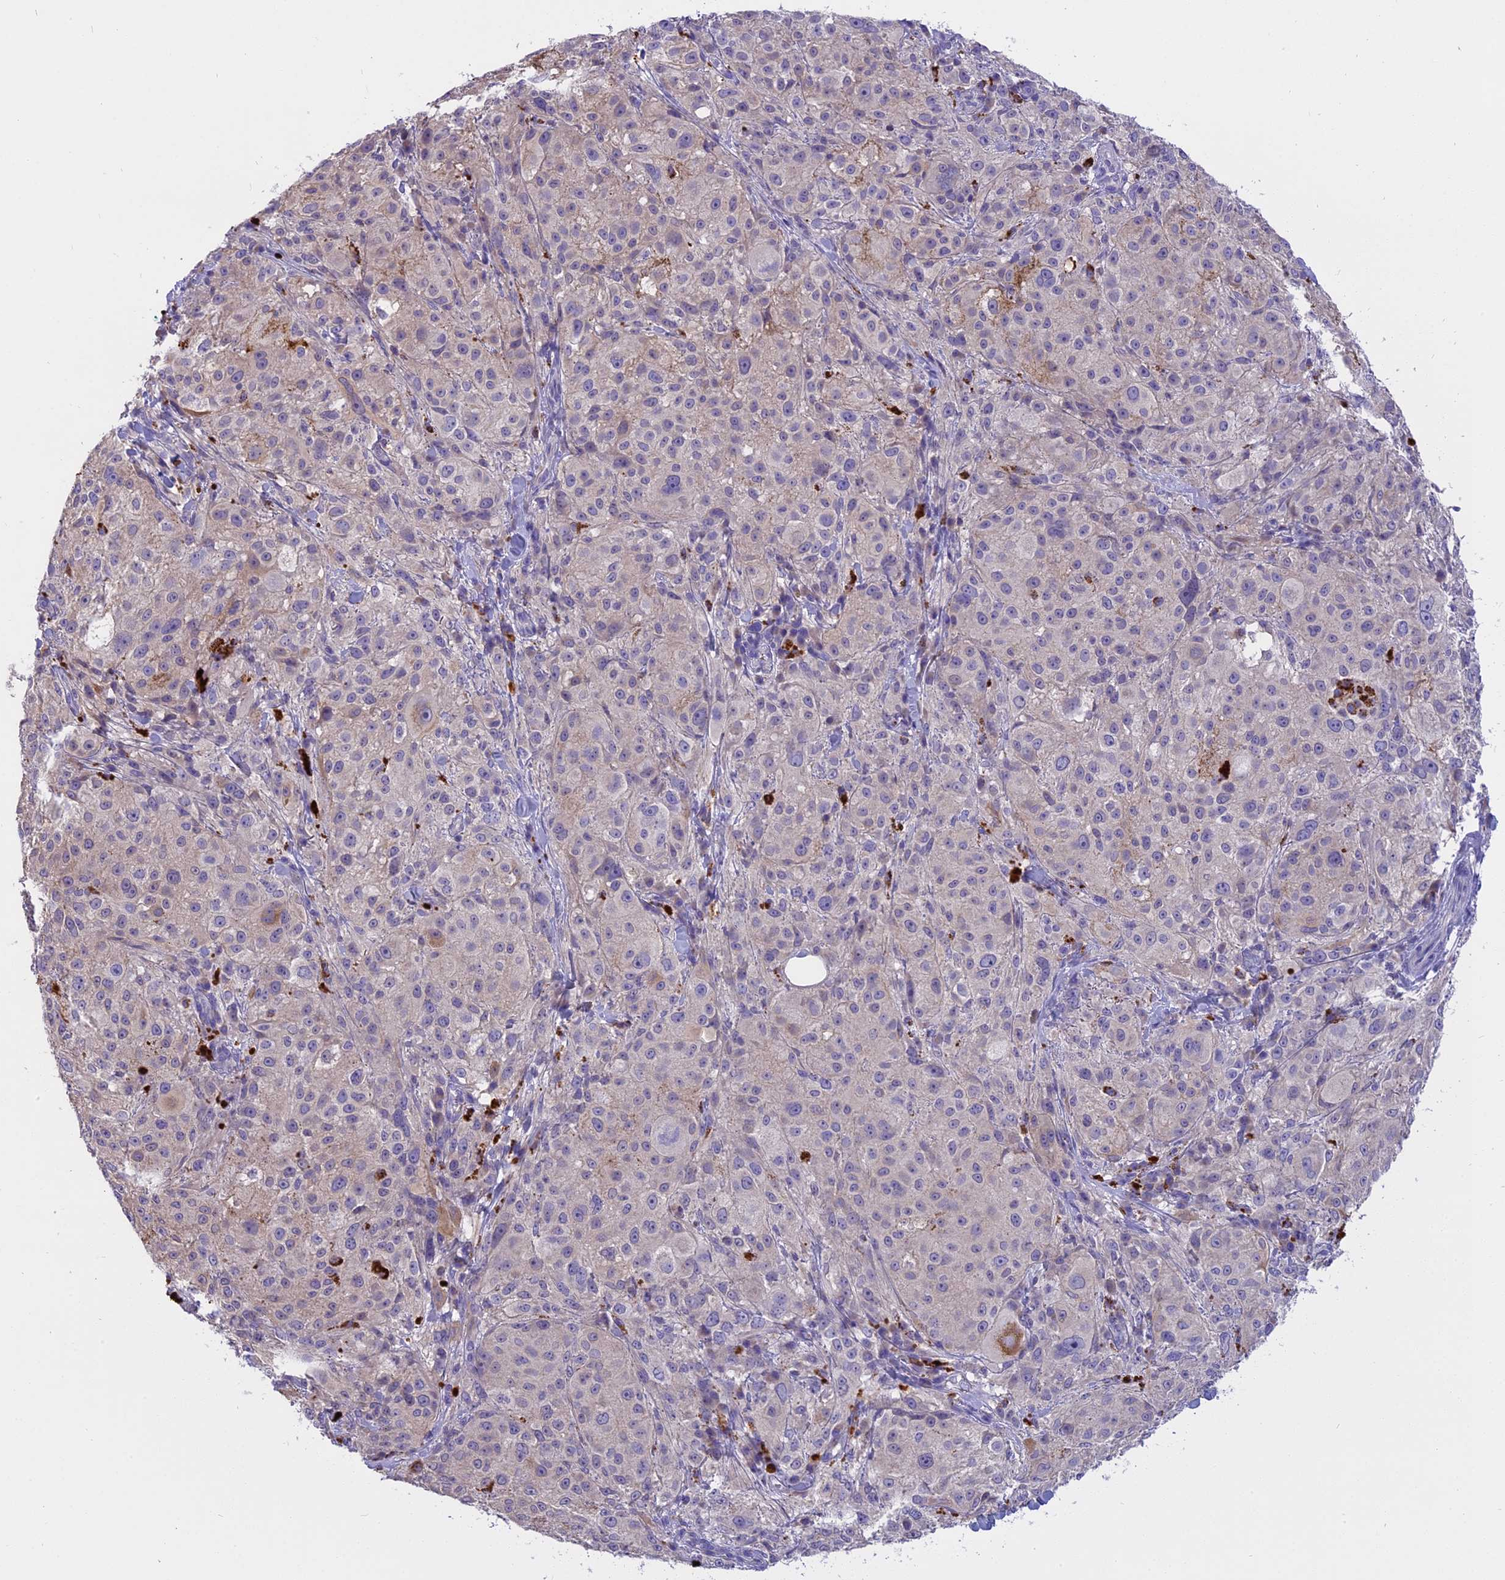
{"staining": {"intensity": "negative", "quantity": "none", "location": "none"}, "tissue": "melanoma", "cell_type": "Tumor cells", "image_type": "cancer", "snomed": [{"axis": "morphology", "description": "Necrosis, NOS"}, {"axis": "morphology", "description": "Malignant melanoma, NOS"}, {"axis": "topography", "description": "Skin"}], "caption": "DAB (3,3'-diaminobenzidine) immunohistochemical staining of human melanoma exhibits no significant expression in tumor cells. The staining was performed using DAB (3,3'-diaminobenzidine) to visualize the protein expression in brown, while the nuclei were stained in blue with hematoxylin (Magnification: 20x).", "gene": "LYPD6", "patient": {"sex": "female", "age": 87}}